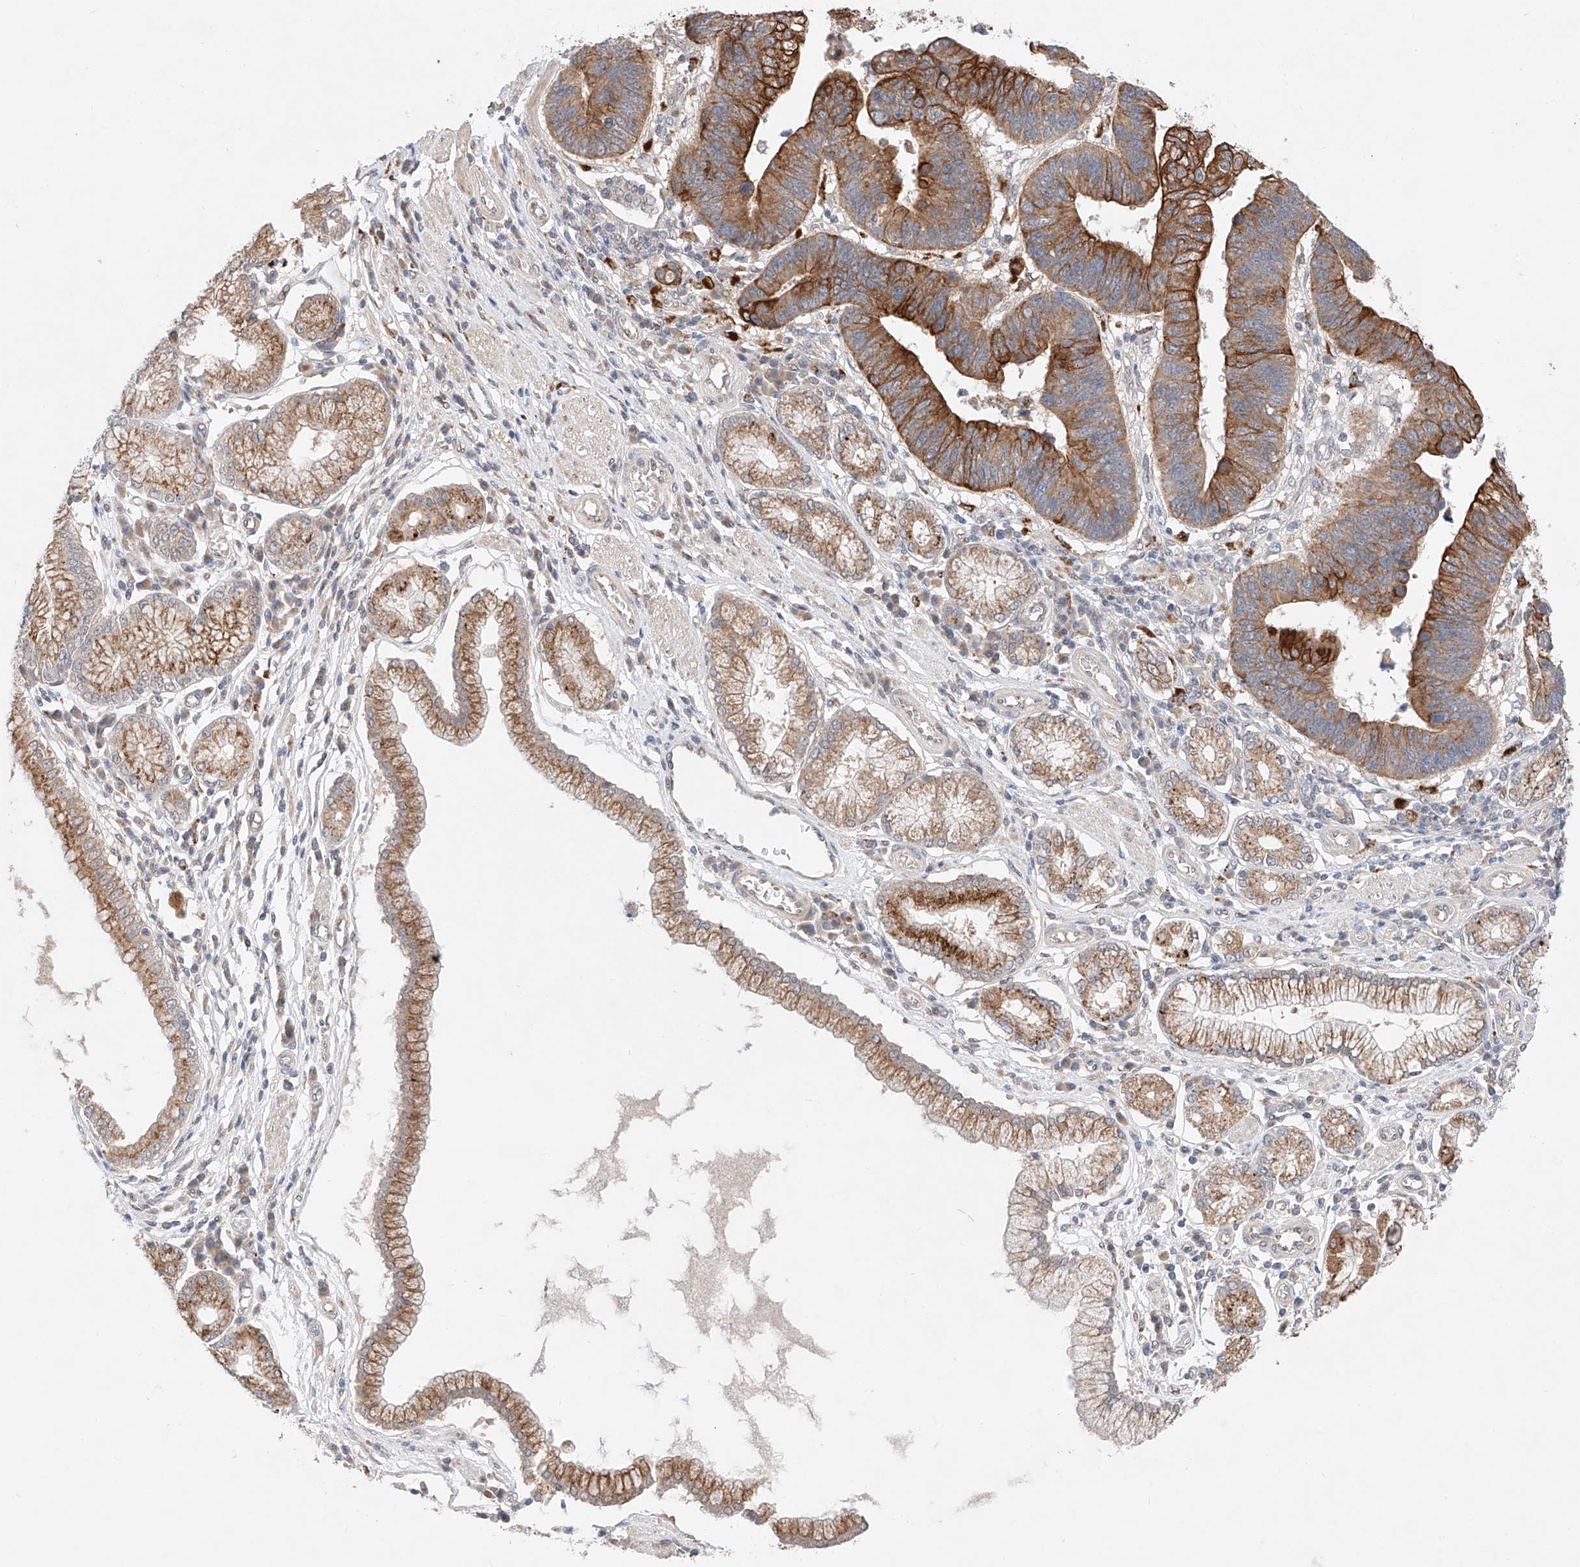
{"staining": {"intensity": "strong", "quantity": "25%-75%", "location": "cytoplasmic/membranous"}, "tissue": "stomach cancer", "cell_type": "Tumor cells", "image_type": "cancer", "snomed": [{"axis": "morphology", "description": "Adenocarcinoma, NOS"}, {"axis": "topography", "description": "Stomach"}], "caption": "This is a photomicrograph of immunohistochemistry (IHC) staining of stomach cancer (adenocarcinoma), which shows strong positivity in the cytoplasmic/membranous of tumor cells.", "gene": "GCNT1", "patient": {"sex": "male", "age": 59}}